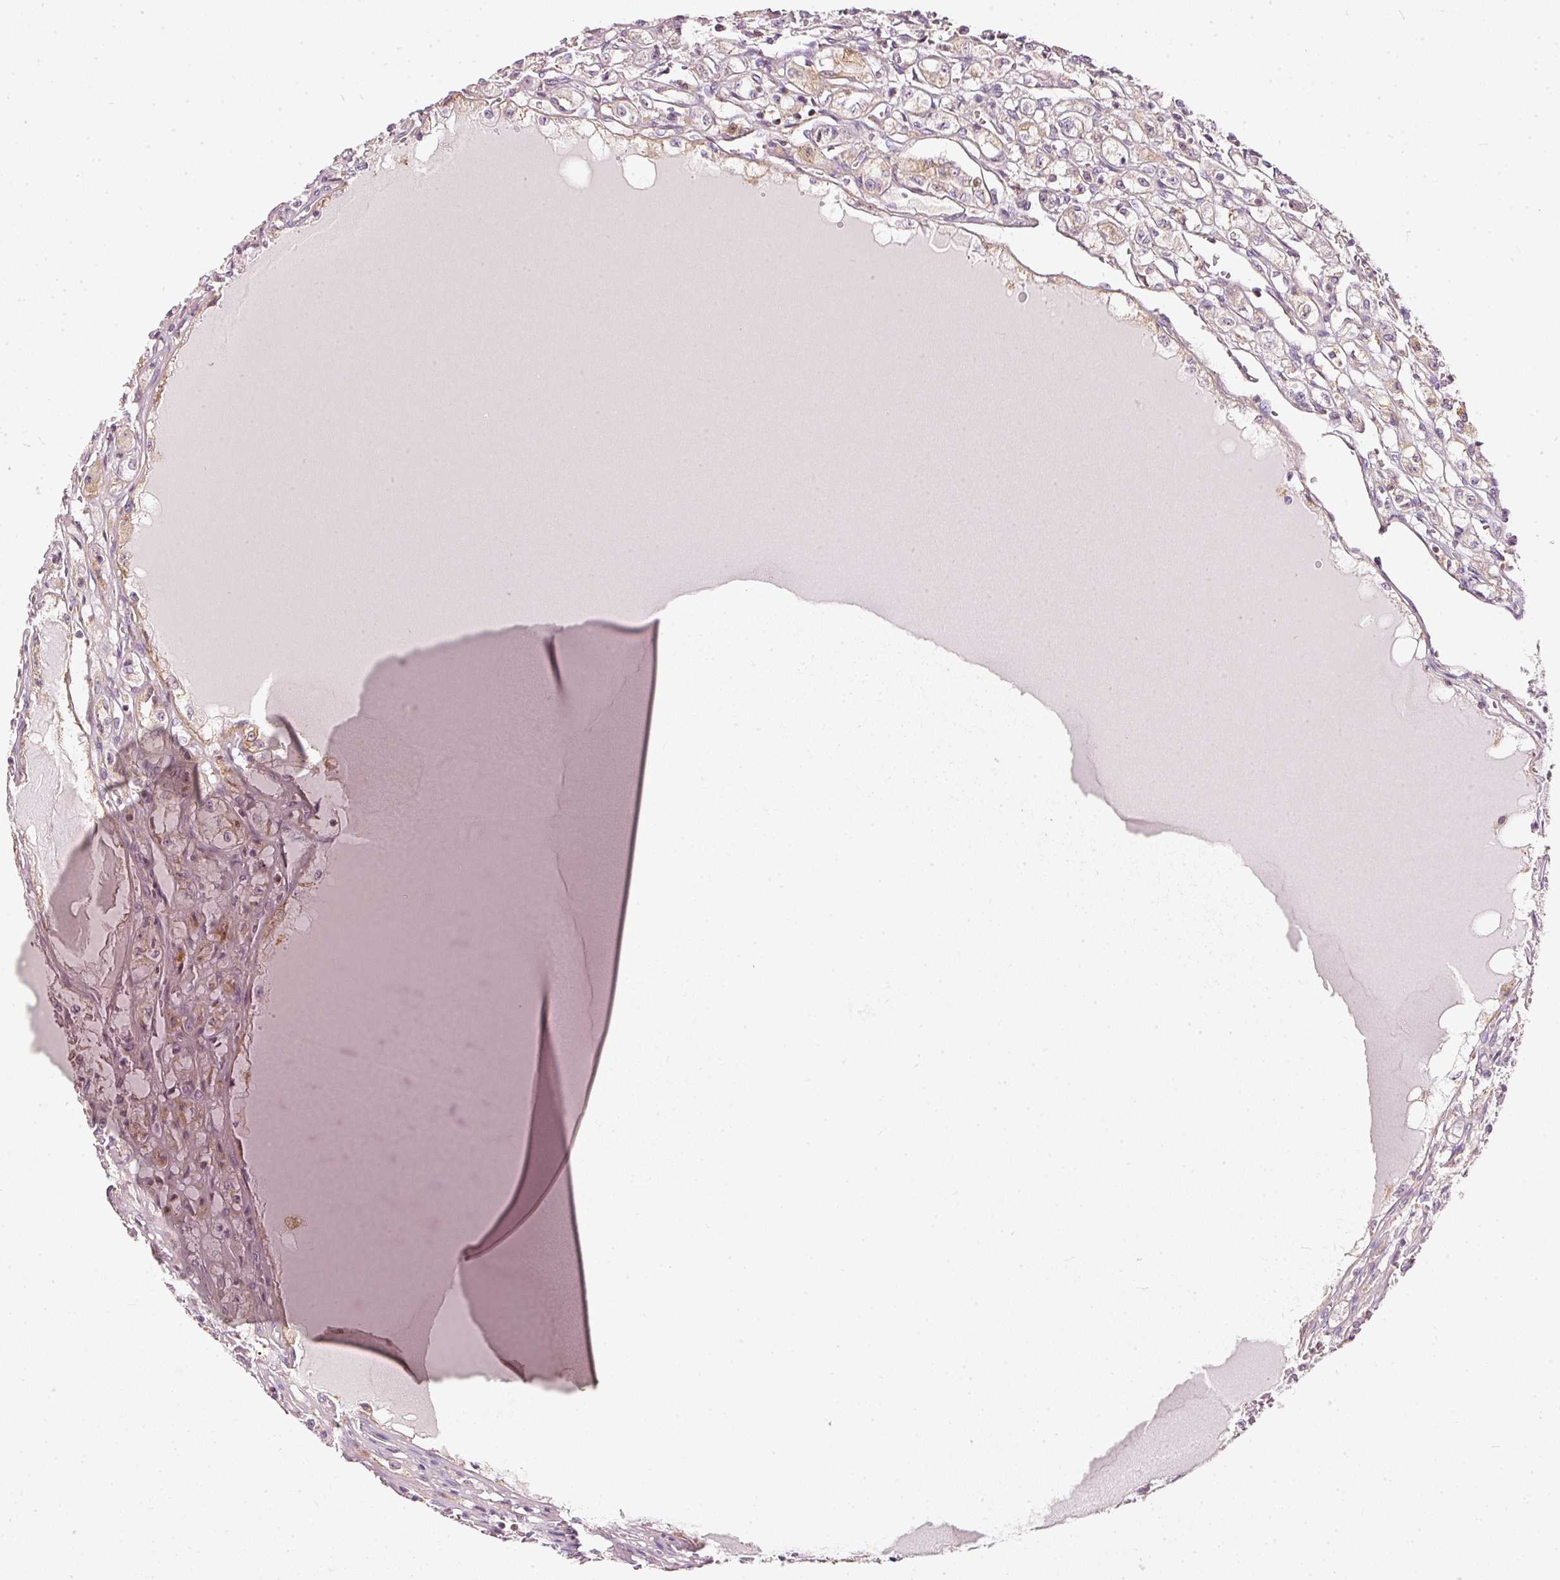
{"staining": {"intensity": "weak", "quantity": "25%-75%", "location": "cytoplasmic/membranous"}, "tissue": "renal cancer", "cell_type": "Tumor cells", "image_type": "cancer", "snomed": [{"axis": "morphology", "description": "Adenocarcinoma, NOS"}, {"axis": "topography", "description": "Kidney"}], "caption": "Immunohistochemical staining of human renal cancer (adenocarcinoma) displays weak cytoplasmic/membranous protein positivity in about 25%-75% of tumor cells. (brown staining indicates protein expression, while blue staining denotes nuclei).", "gene": "SNAPC5", "patient": {"sex": "male", "age": 56}}